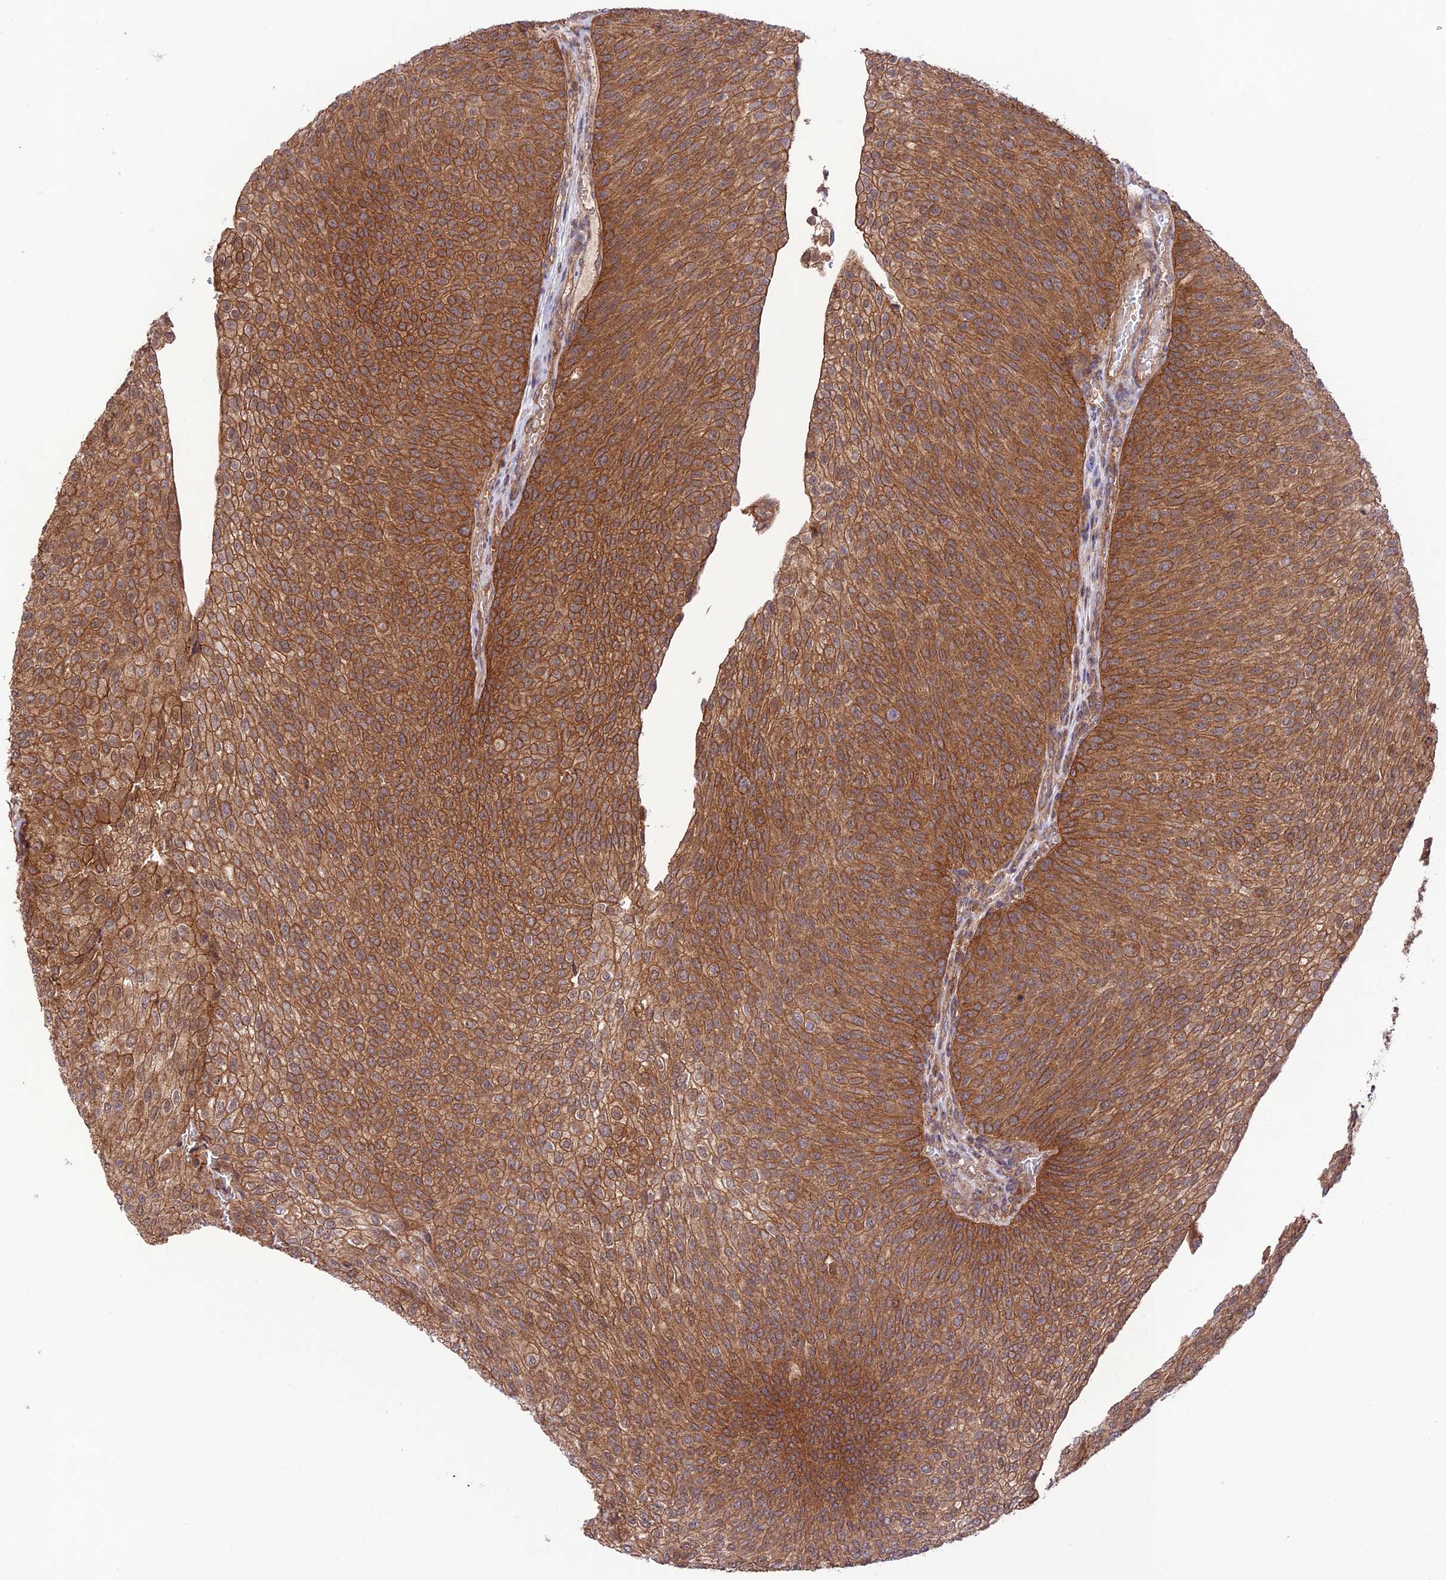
{"staining": {"intensity": "moderate", "quantity": ">75%", "location": "cytoplasmic/membranous"}, "tissue": "urothelial cancer", "cell_type": "Tumor cells", "image_type": "cancer", "snomed": [{"axis": "morphology", "description": "Urothelial carcinoma, High grade"}, {"axis": "topography", "description": "Urinary bladder"}], "caption": "An immunohistochemistry (IHC) histopathology image of neoplastic tissue is shown. Protein staining in brown shows moderate cytoplasmic/membranous positivity in urothelial cancer within tumor cells.", "gene": "FCHSD1", "patient": {"sex": "female", "age": 79}}